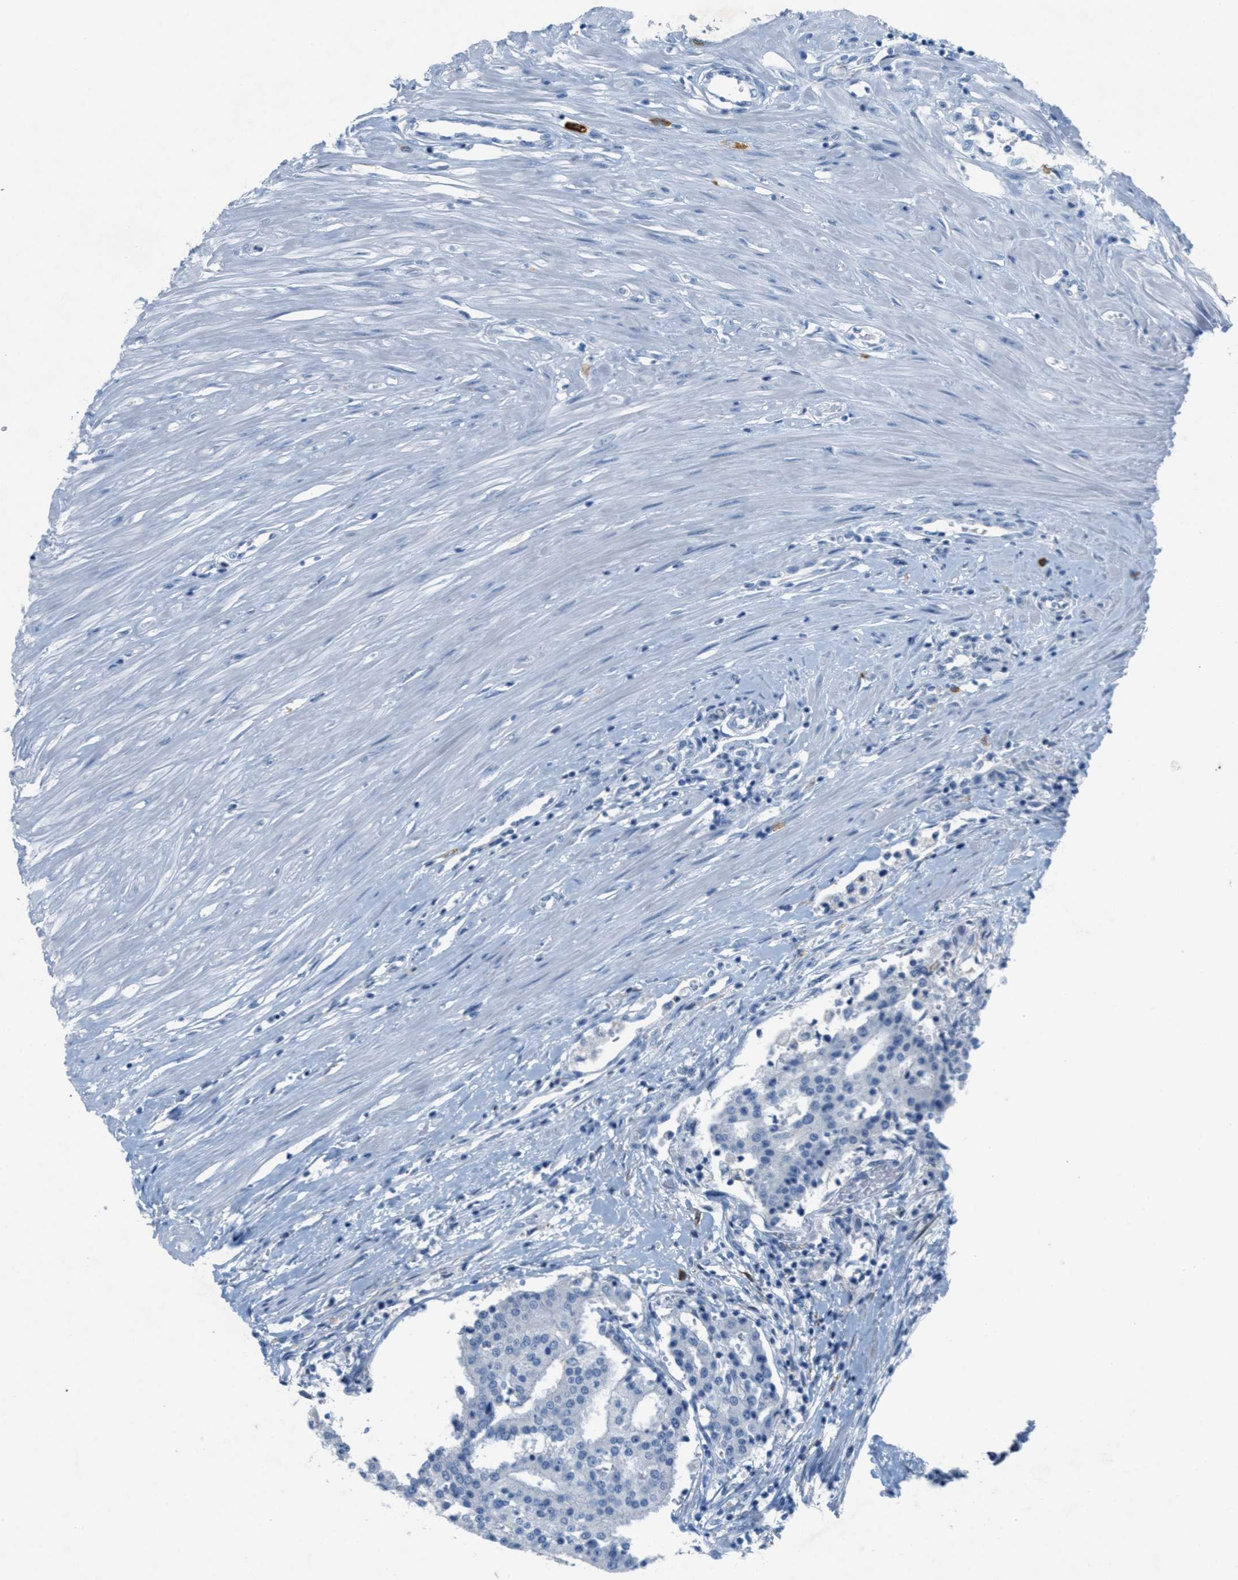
{"staining": {"intensity": "negative", "quantity": "none", "location": "none"}, "tissue": "seminal vesicle", "cell_type": "Glandular cells", "image_type": "normal", "snomed": [{"axis": "morphology", "description": "Normal tissue, NOS"}, {"axis": "morphology", "description": "Adenocarcinoma, High grade"}, {"axis": "topography", "description": "Prostate"}, {"axis": "topography", "description": "Seminal veicle"}], "caption": "Immunohistochemistry (IHC) photomicrograph of benign human seminal vesicle stained for a protein (brown), which displays no expression in glandular cells.", "gene": "GPM6A", "patient": {"sex": "male", "age": 55}}